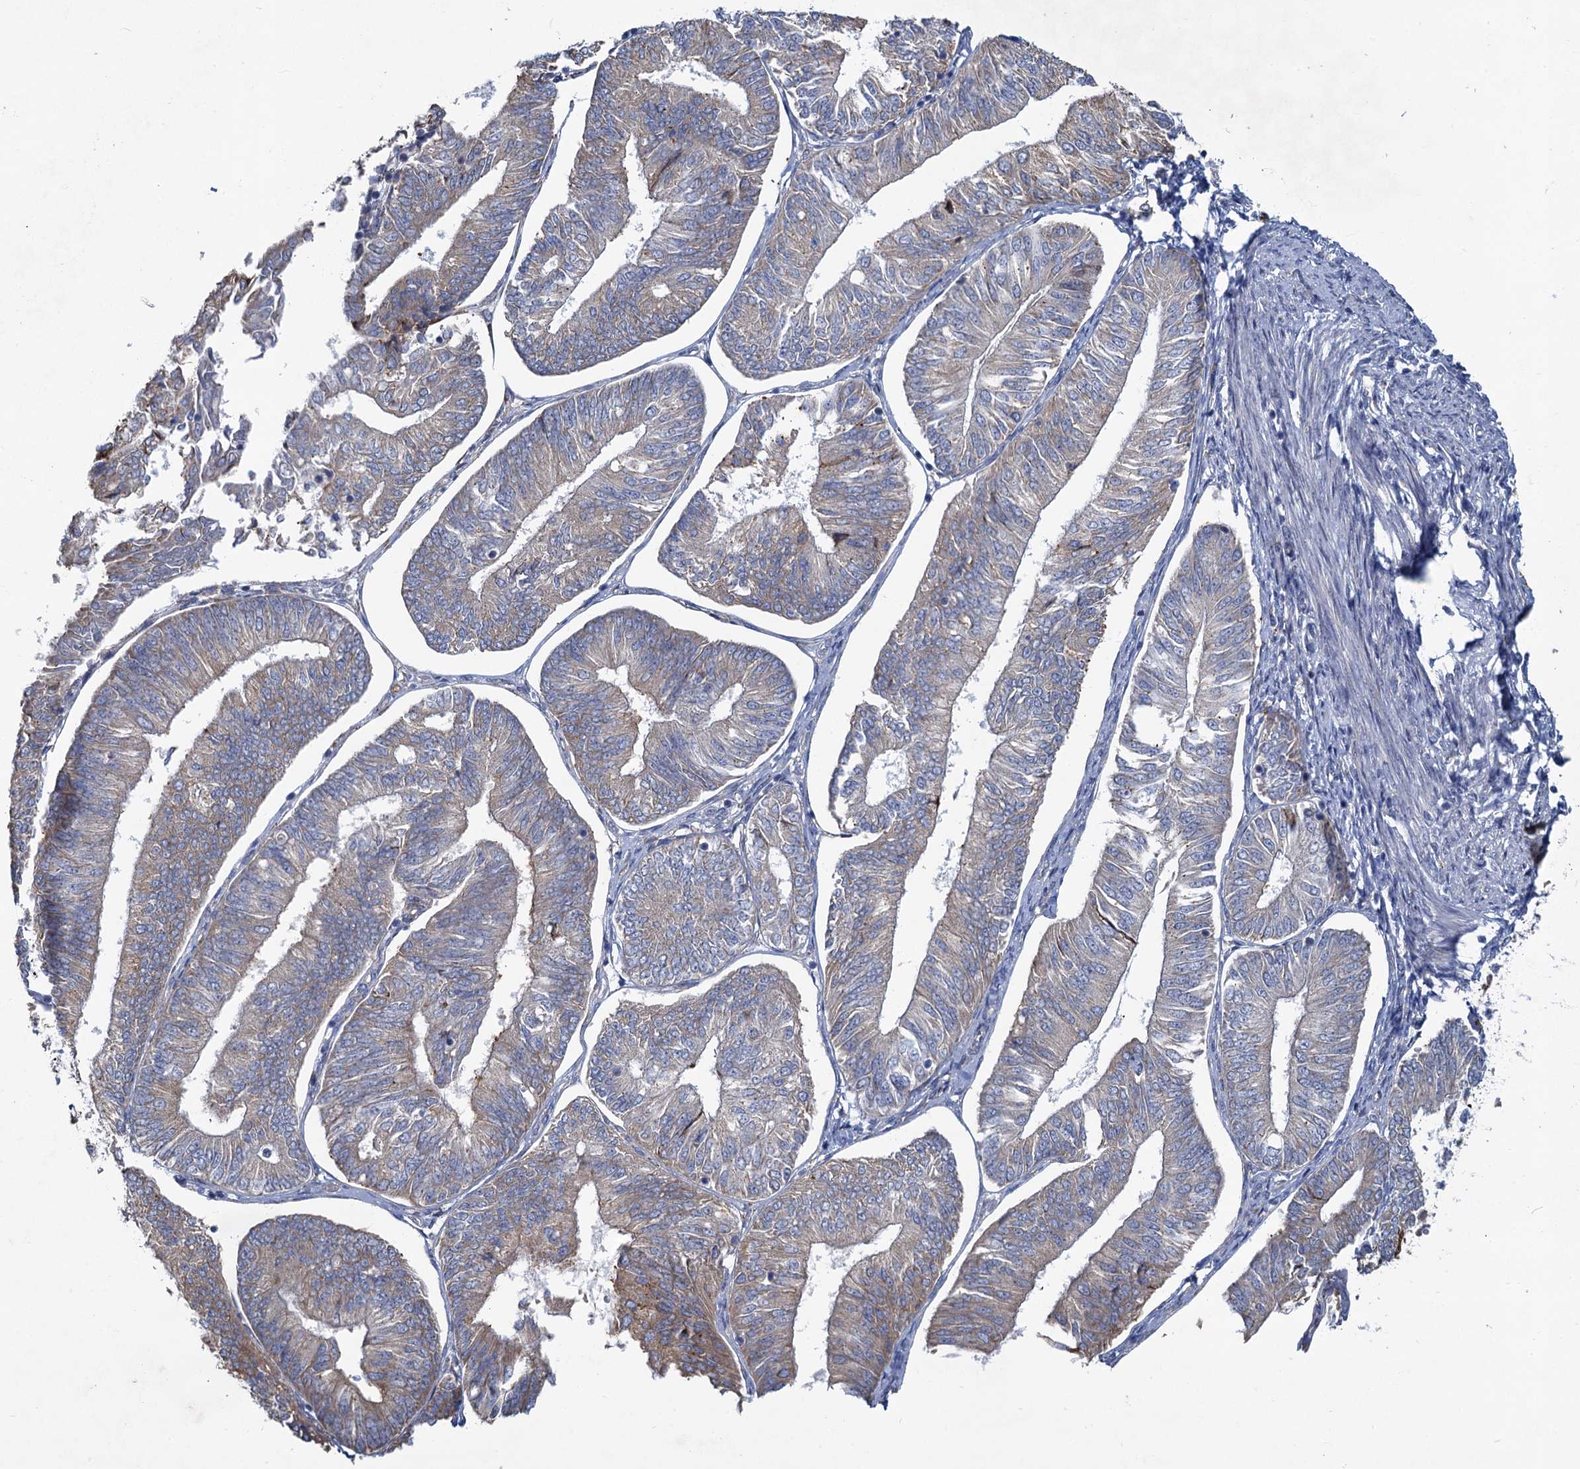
{"staining": {"intensity": "weak", "quantity": "25%-75%", "location": "cytoplasmic/membranous"}, "tissue": "endometrial cancer", "cell_type": "Tumor cells", "image_type": "cancer", "snomed": [{"axis": "morphology", "description": "Adenocarcinoma, NOS"}, {"axis": "topography", "description": "Endometrium"}], "caption": "IHC photomicrograph of human endometrial cancer stained for a protein (brown), which reveals low levels of weak cytoplasmic/membranous staining in approximately 25%-75% of tumor cells.", "gene": "PRSS35", "patient": {"sex": "female", "age": 58}}